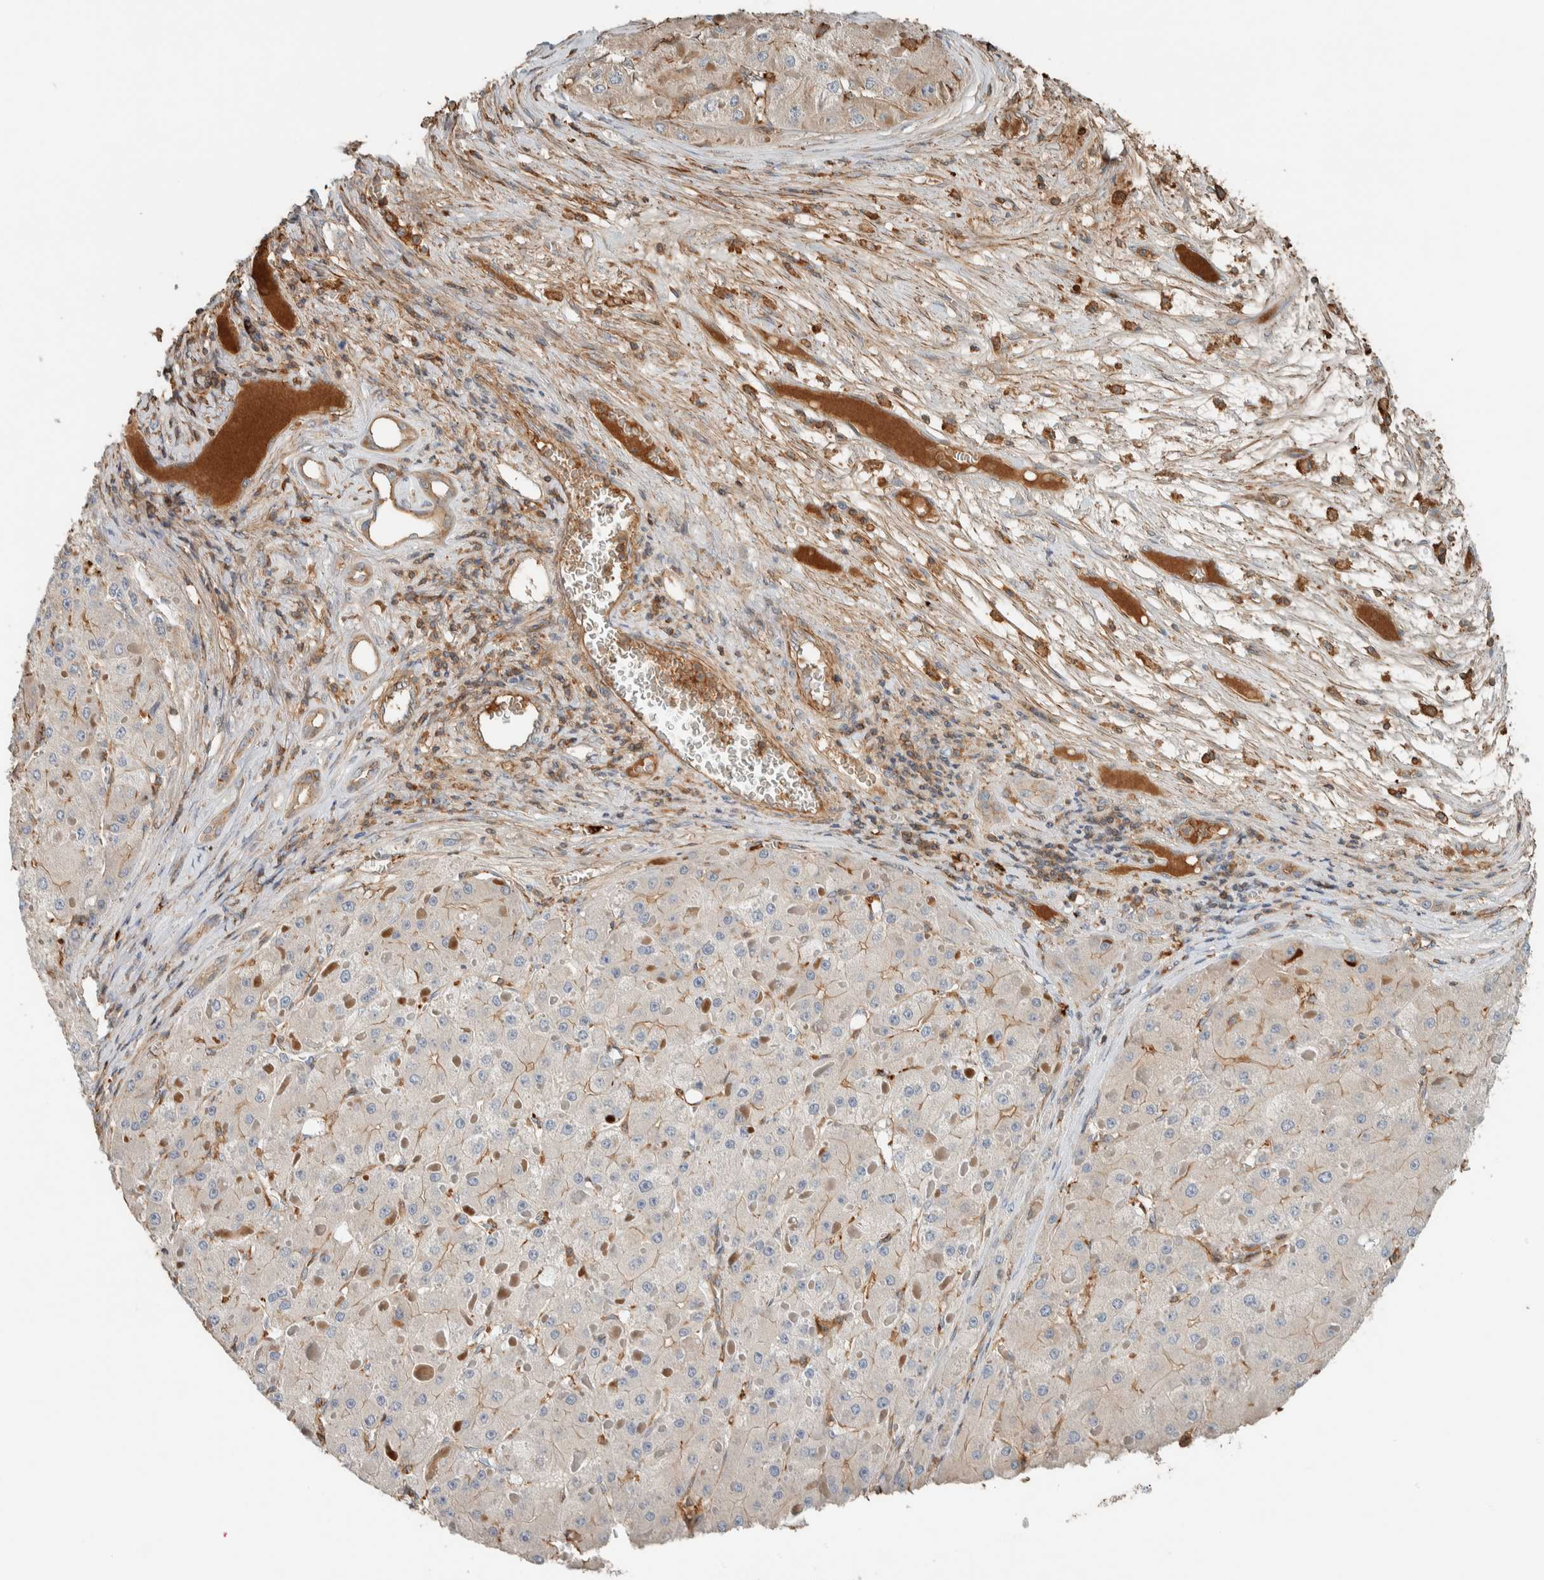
{"staining": {"intensity": "weak", "quantity": "<25%", "location": "cytoplasmic/membranous"}, "tissue": "liver cancer", "cell_type": "Tumor cells", "image_type": "cancer", "snomed": [{"axis": "morphology", "description": "Carcinoma, Hepatocellular, NOS"}, {"axis": "topography", "description": "Liver"}], "caption": "Human liver cancer stained for a protein using IHC reveals no positivity in tumor cells.", "gene": "CTBP2", "patient": {"sex": "female", "age": 73}}